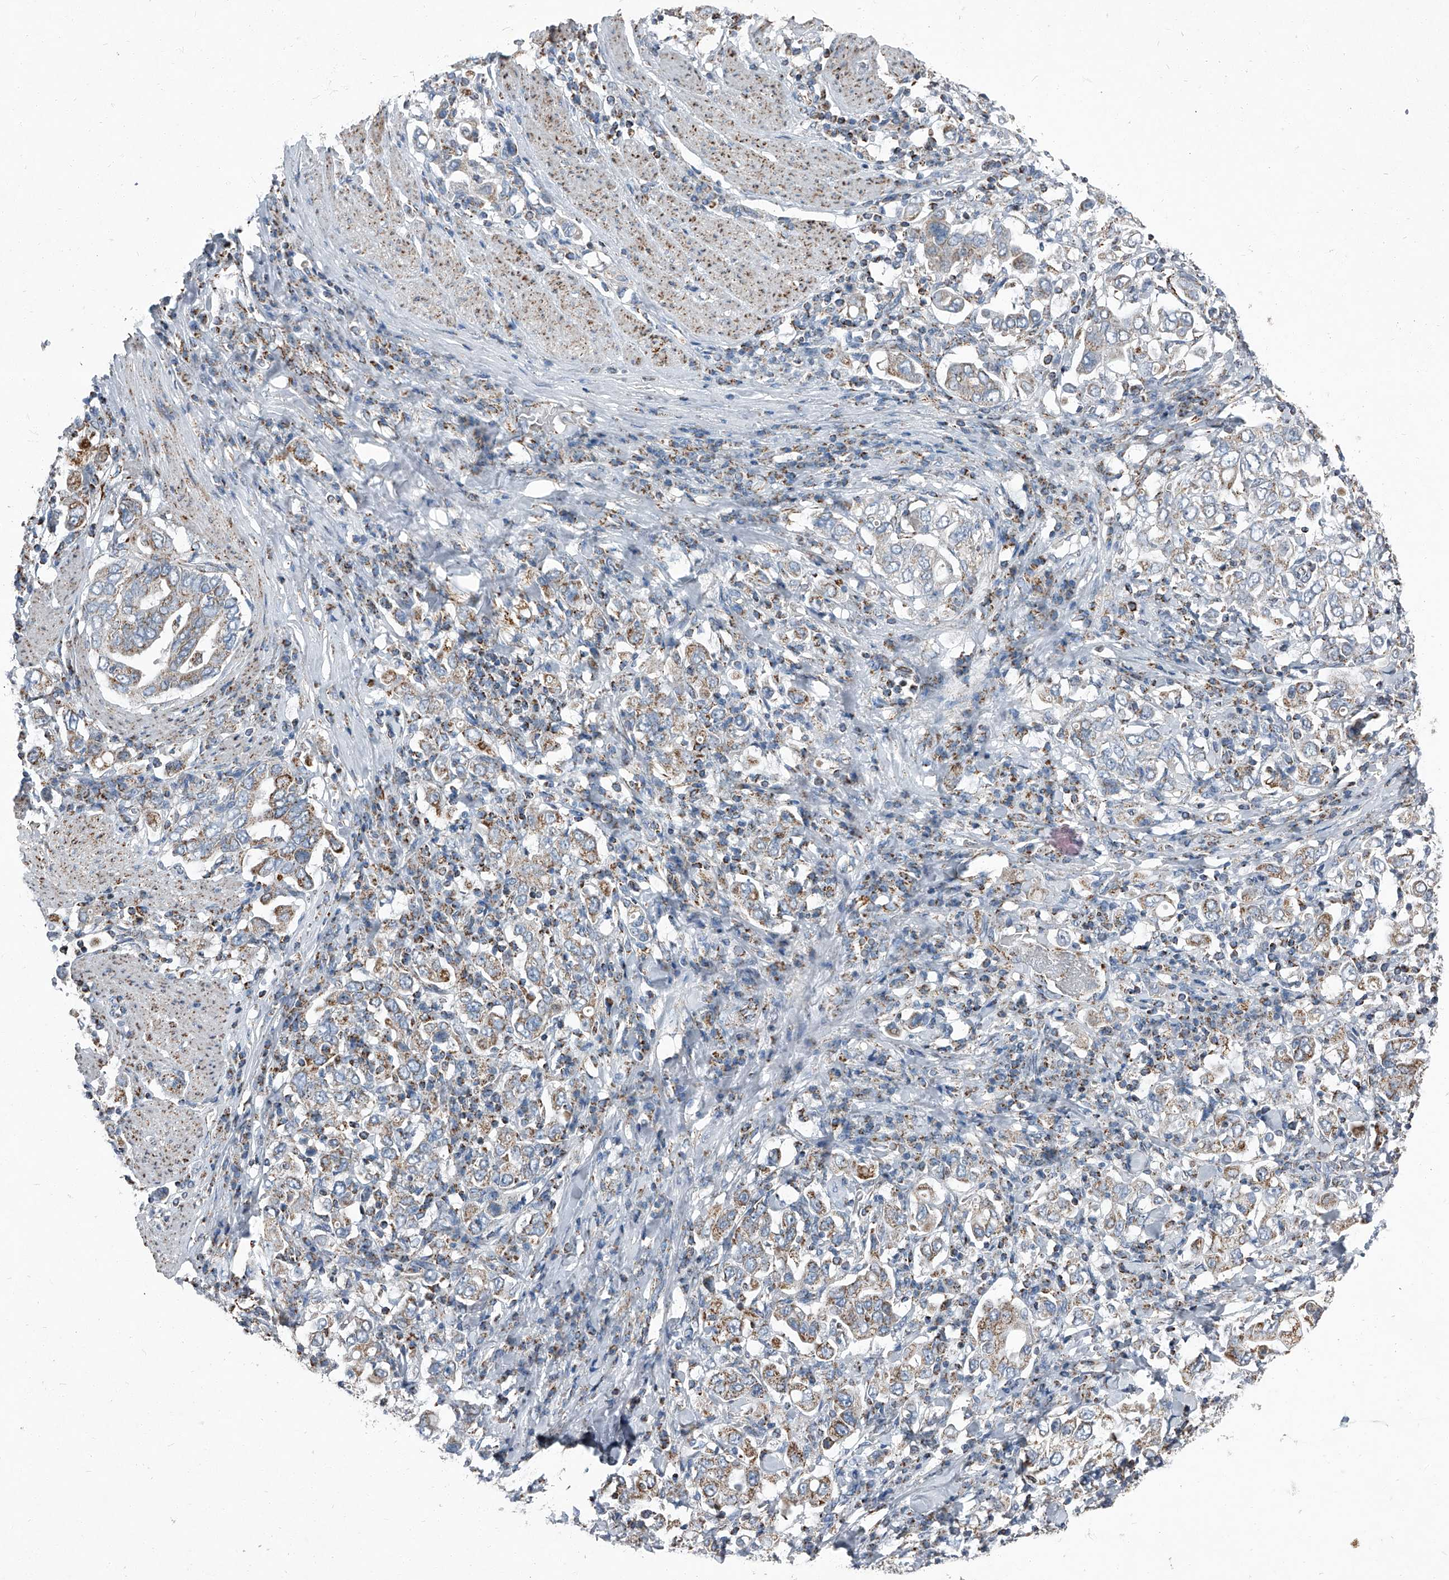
{"staining": {"intensity": "moderate", "quantity": "25%-75%", "location": "cytoplasmic/membranous"}, "tissue": "stomach cancer", "cell_type": "Tumor cells", "image_type": "cancer", "snomed": [{"axis": "morphology", "description": "Adenocarcinoma, NOS"}, {"axis": "topography", "description": "Stomach, upper"}], "caption": "A brown stain highlights moderate cytoplasmic/membranous expression of a protein in stomach cancer tumor cells. (Stains: DAB (3,3'-diaminobenzidine) in brown, nuclei in blue, Microscopy: brightfield microscopy at high magnification).", "gene": "CHRNA7", "patient": {"sex": "male", "age": 62}}